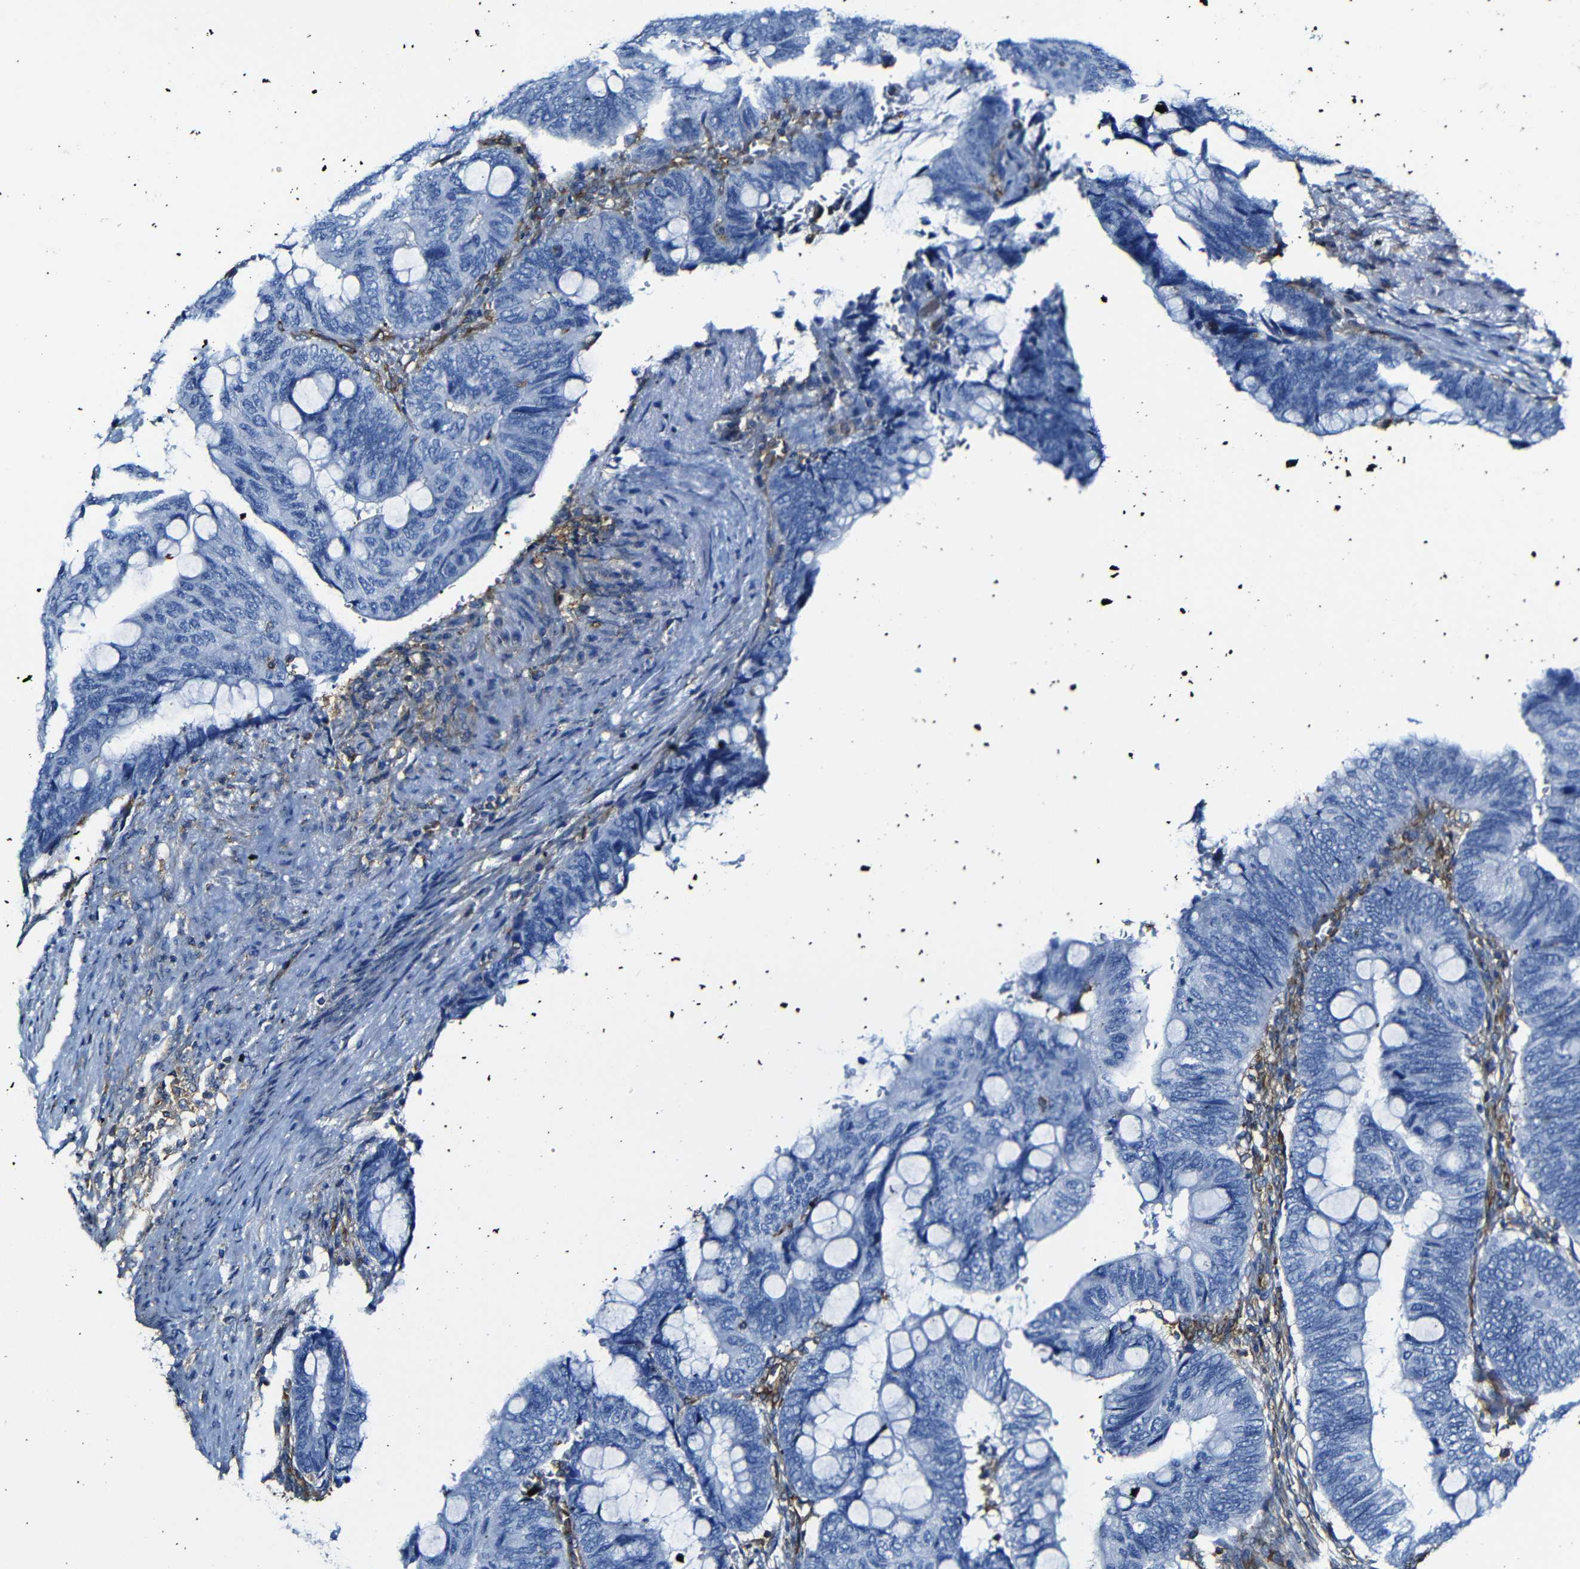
{"staining": {"intensity": "negative", "quantity": "none", "location": "none"}, "tissue": "colorectal cancer", "cell_type": "Tumor cells", "image_type": "cancer", "snomed": [{"axis": "morphology", "description": "Normal tissue, NOS"}, {"axis": "morphology", "description": "Adenocarcinoma, NOS"}, {"axis": "topography", "description": "Rectum"}, {"axis": "topography", "description": "Peripheral nerve tissue"}], "caption": "Adenocarcinoma (colorectal) stained for a protein using immunohistochemistry shows no positivity tumor cells.", "gene": "MSN", "patient": {"sex": "male", "age": 92}}